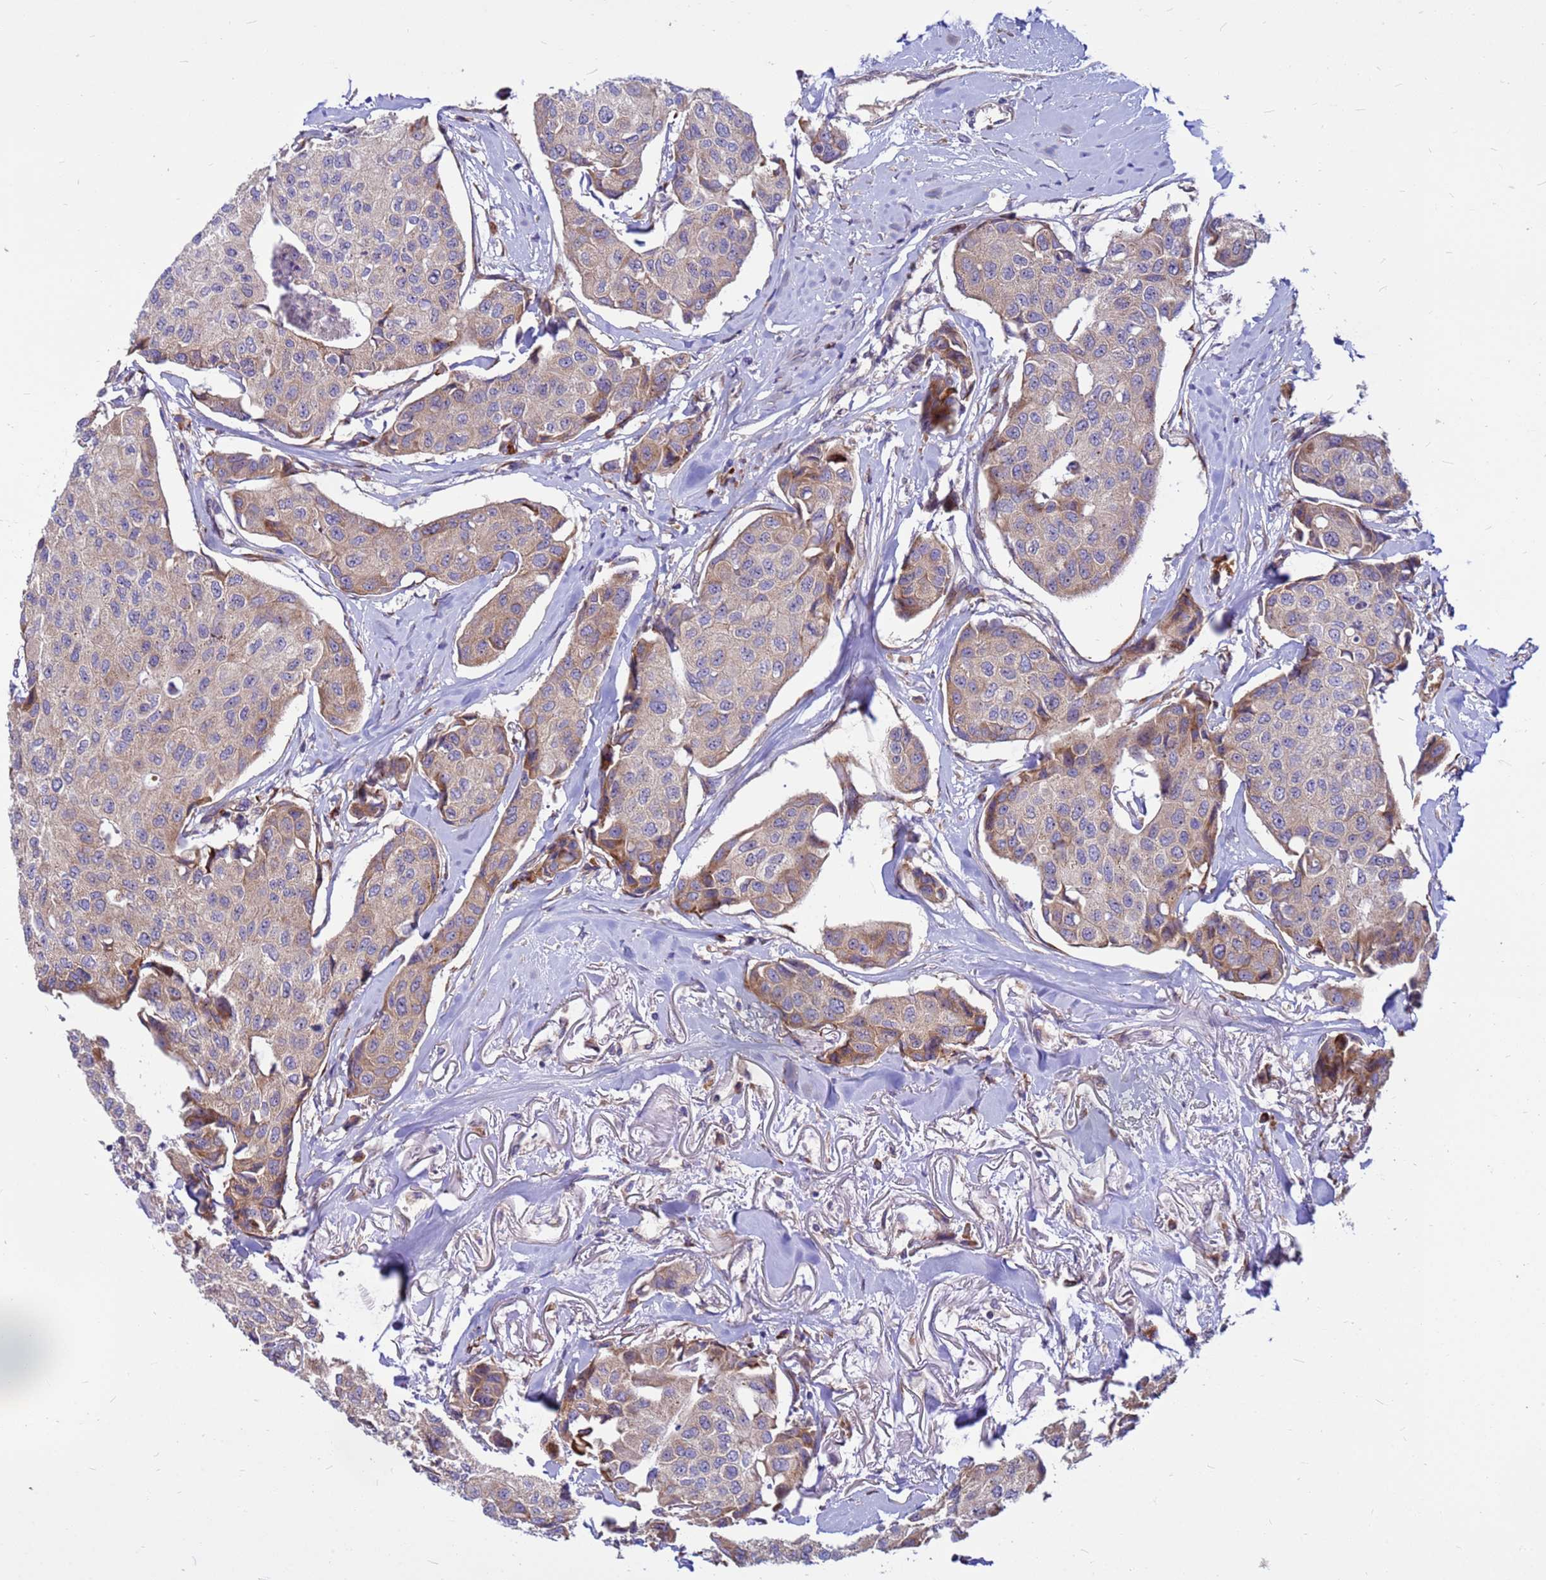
{"staining": {"intensity": "weak", "quantity": "<25%", "location": "cytoplasmic/membranous"}, "tissue": "breast cancer", "cell_type": "Tumor cells", "image_type": "cancer", "snomed": [{"axis": "morphology", "description": "Duct carcinoma"}, {"axis": "topography", "description": "Breast"}], "caption": "Immunohistochemistry histopathology image of human breast cancer (invasive ductal carcinoma) stained for a protein (brown), which reveals no expression in tumor cells. Brightfield microscopy of immunohistochemistry (IHC) stained with DAB (3,3'-diaminobenzidine) (brown) and hematoxylin (blue), captured at high magnification.", "gene": "ZNF669", "patient": {"sex": "female", "age": 80}}